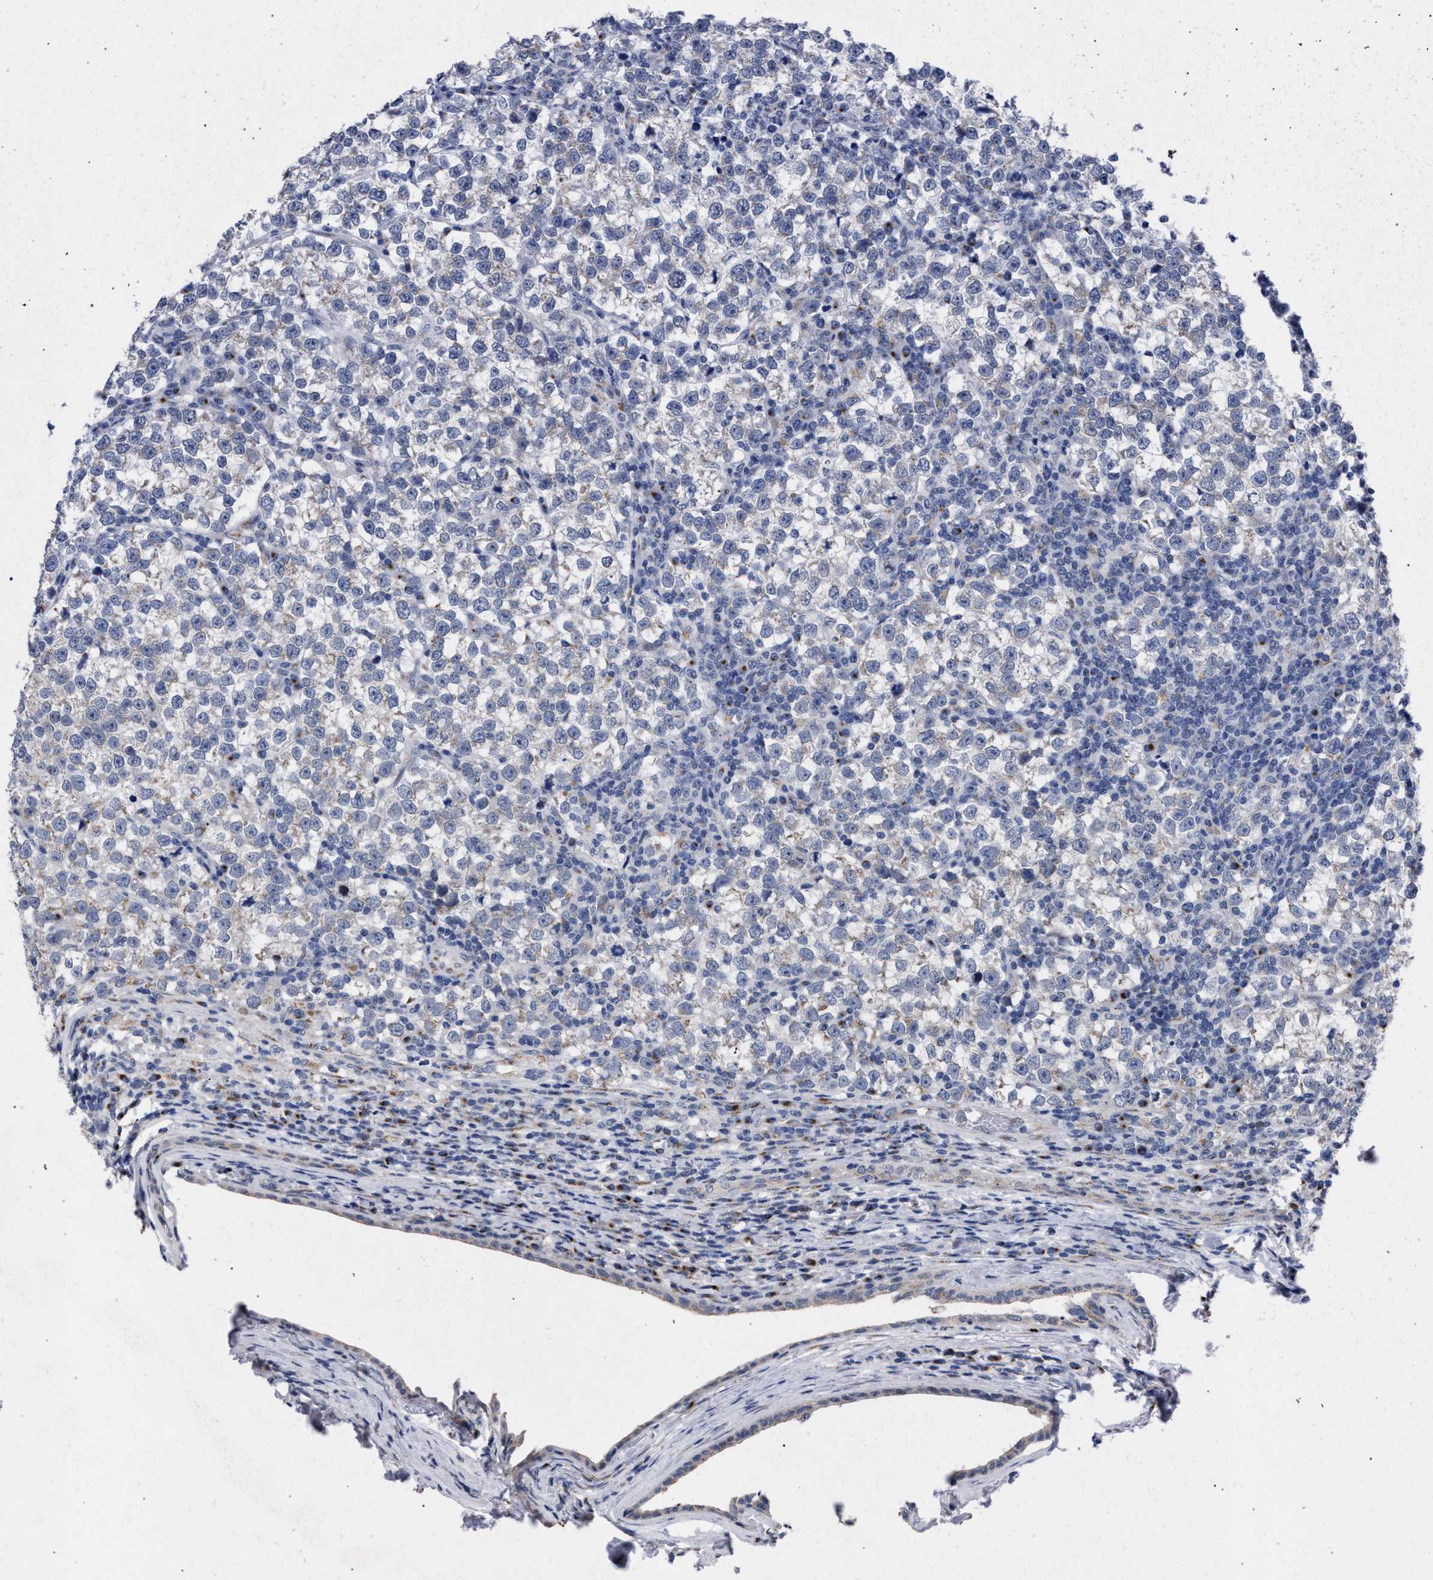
{"staining": {"intensity": "negative", "quantity": "none", "location": "none"}, "tissue": "testis cancer", "cell_type": "Tumor cells", "image_type": "cancer", "snomed": [{"axis": "morphology", "description": "Normal tissue, NOS"}, {"axis": "morphology", "description": "Seminoma, NOS"}, {"axis": "topography", "description": "Testis"}], "caption": "The photomicrograph shows no significant staining in tumor cells of testis cancer (seminoma).", "gene": "GOLGA2", "patient": {"sex": "male", "age": 43}}